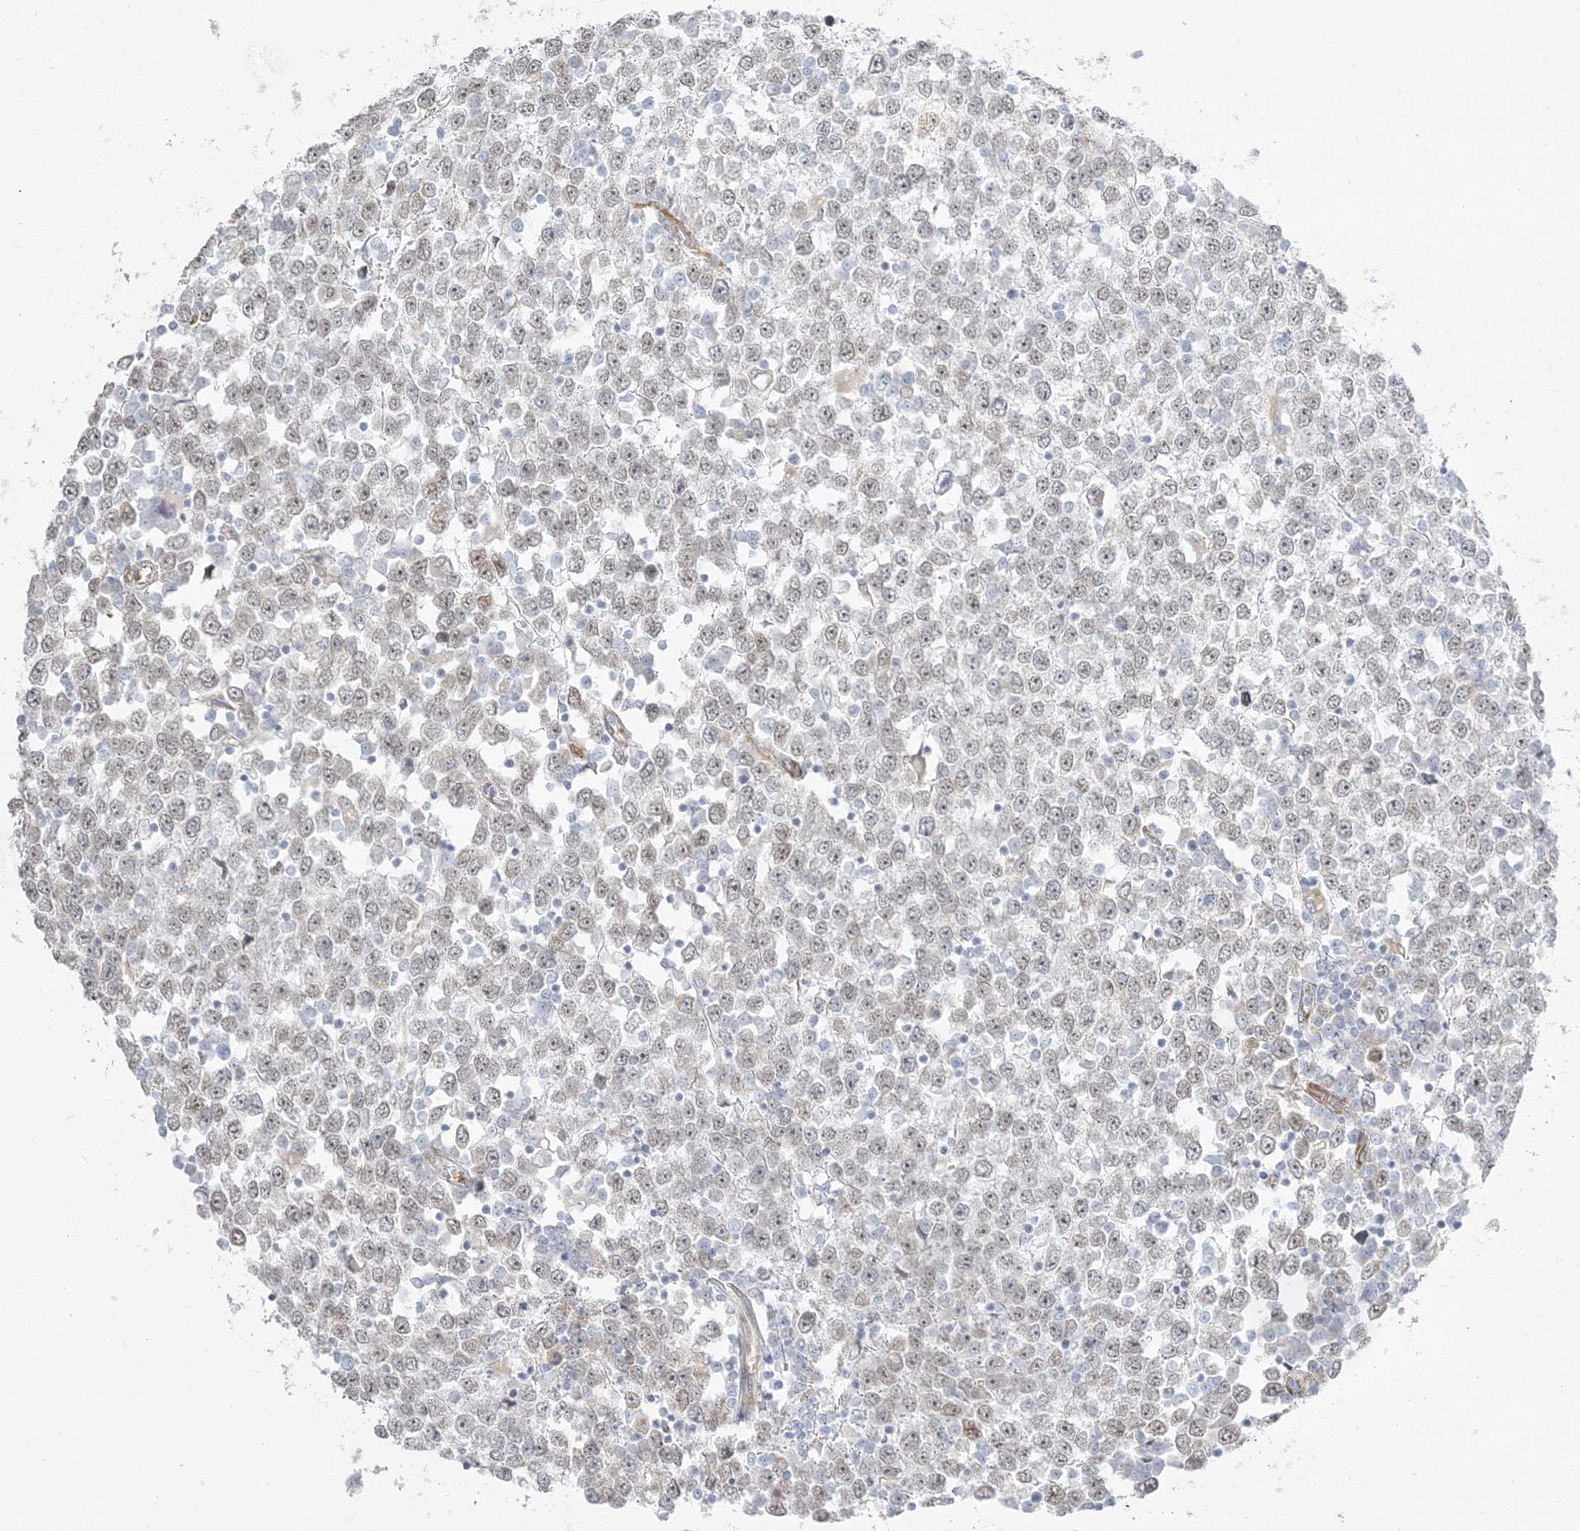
{"staining": {"intensity": "negative", "quantity": "none", "location": "none"}, "tissue": "testis cancer", "cell_type": "Tumor cells", "image_type": "cancer", "snomed": [{"axis": "morphology", "description": "Seminoma, NOS"}, {"axis": "topography", "description": "Testis"}], "caption": "Immunohistochemistry image of neoplastic tissue: human testis seminoma stained with DAB (3,3'-diaminobenzidine) exhibits no significant protein expression in tumor cells.", "gene": "ZC3H6", "patient": {"sex": "male", "age": 65}}